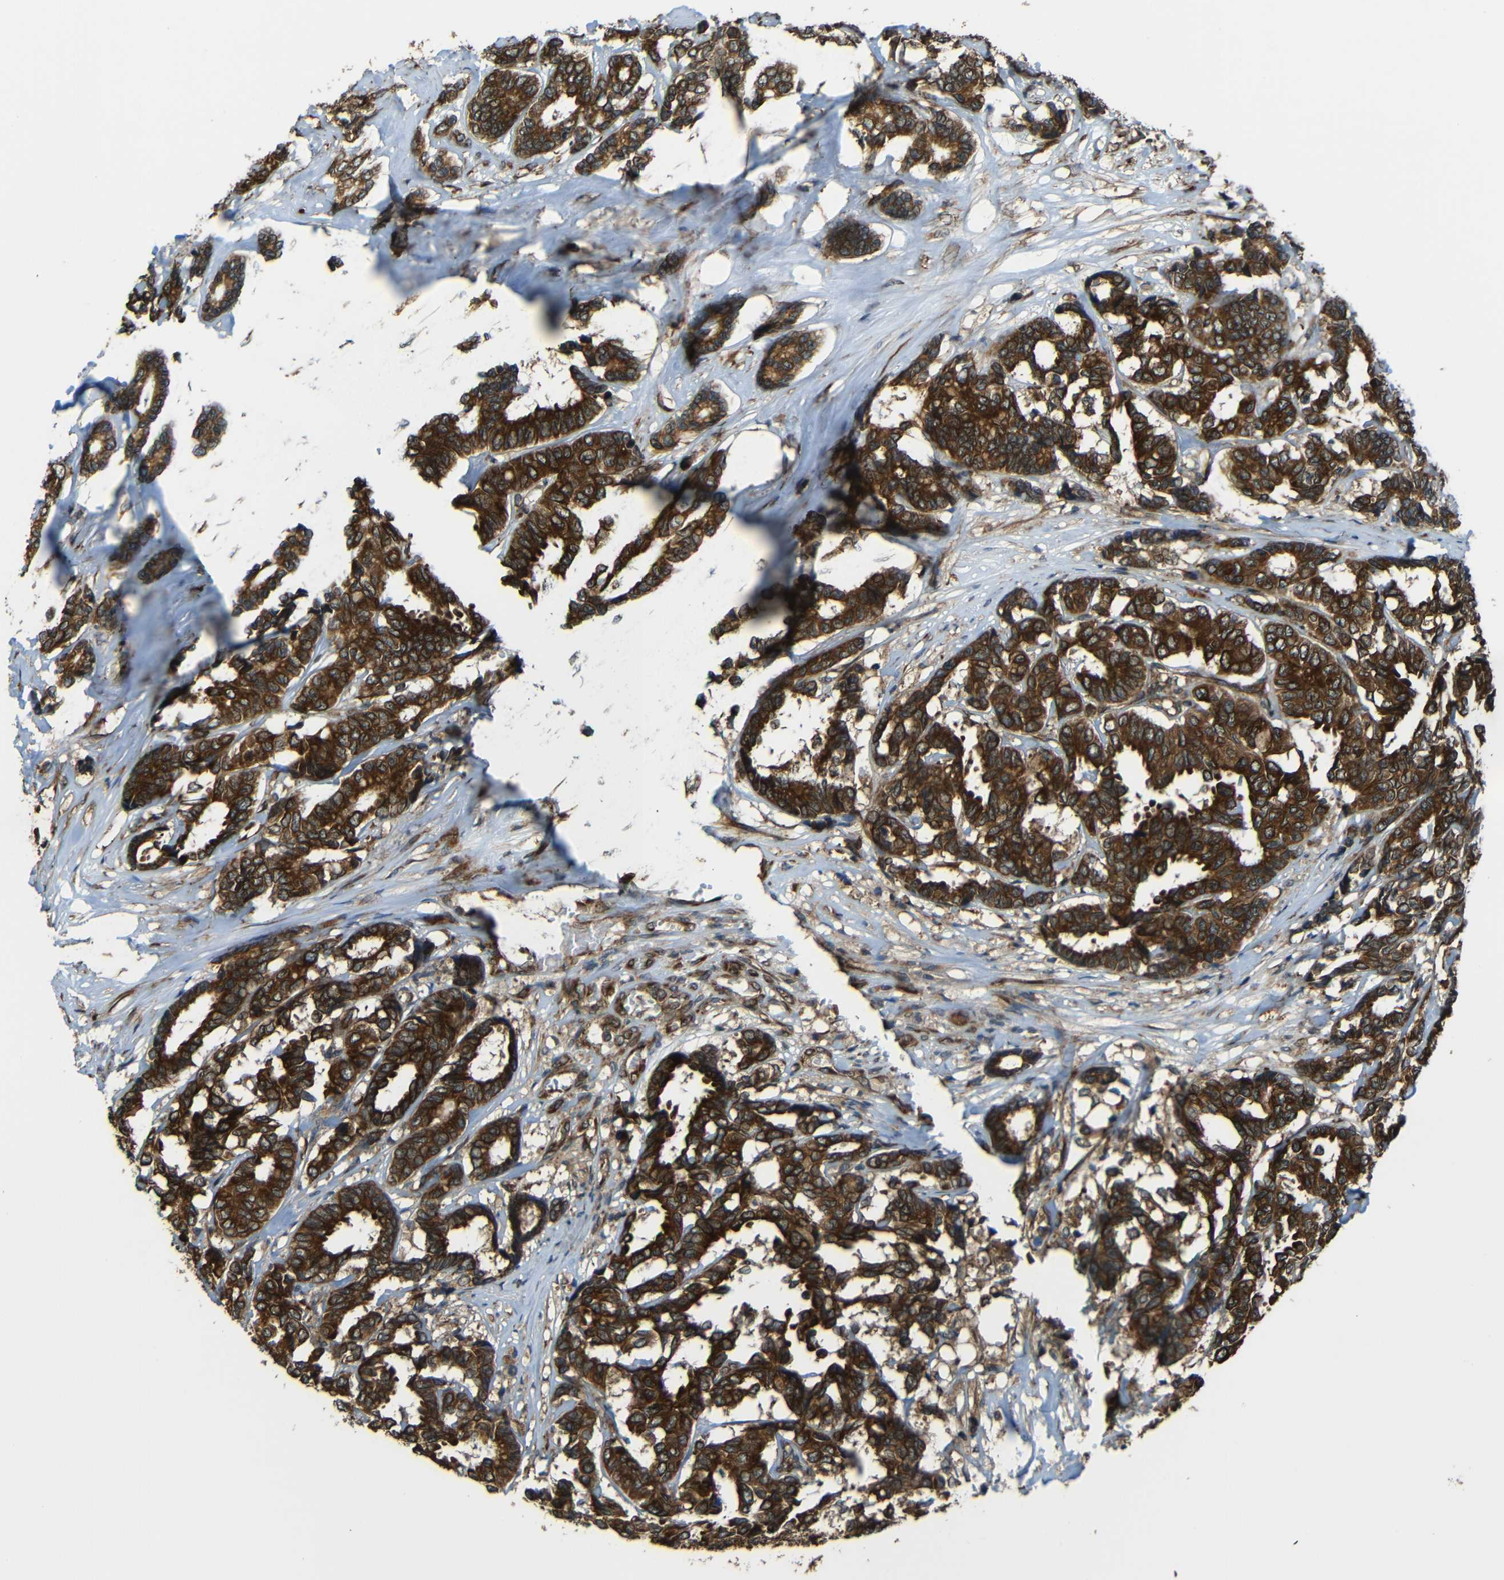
{"staining": {"intensity": "strong", "quantity": ">75%", "location": "cytoplasmic/membranous"}, "tissue": "breast cancer", "cell_type": "Tumor cells", "image_type": "cancer", "snomed": [{"axis": "morphology", "description": "Duct carcinoma"}, {"axis": "topography", "description": "Breast"}], "caption": "This is a micrograph of IHC staining of infiltrating ductal carcinoma (breast), which shows strong staining in the cytoplasmic/membranous of tumor cells.", "gene": "VAPB", "patient": {"sex": "female", "age": 87}}